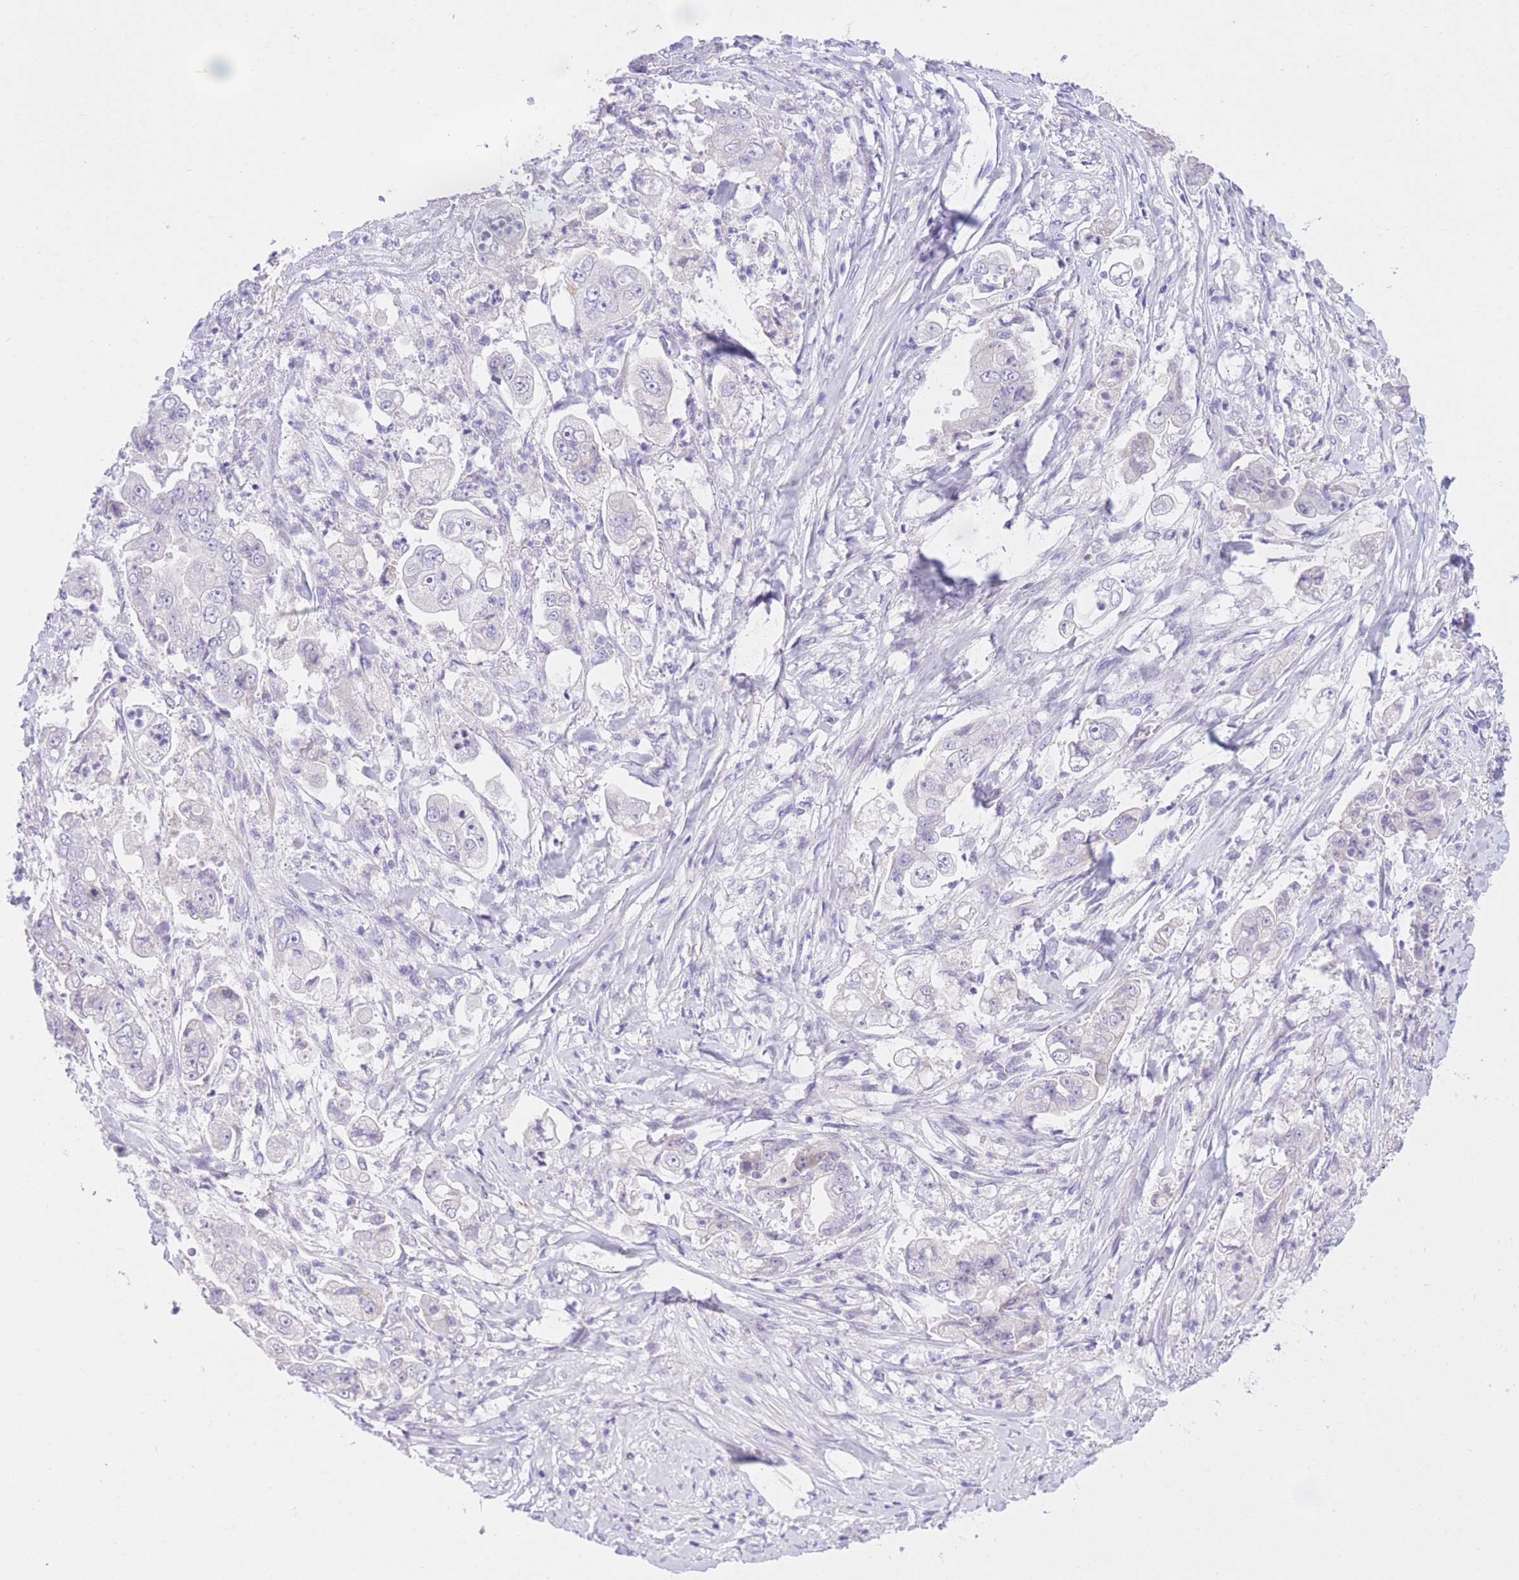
{"staining": {"intensity": "negative", "quantity": "none", "location": "none"}, "tissue": "stomach cancer", "cell_type": "Tumor cells", "image_type": "cancer", "snomed": [{"axis": "morphology", "description": "Adenocarcinoma, NOS"}, {"axis": "topography", "description": "Stomach"}], "caption": "An immunohistochemistry (IHC) micrograph of adenocarcinoma (stomach) is shown. There is no staining in tumor cells of adenocarcinoma (stomach). The staining is performed using DAB (3,3'-diaminobenzidine) brown chromogen with nuclei counter-stained in using hematoxylin.", "gene": "RPL39L", "patient": {"sex": "male", "age": 62}}